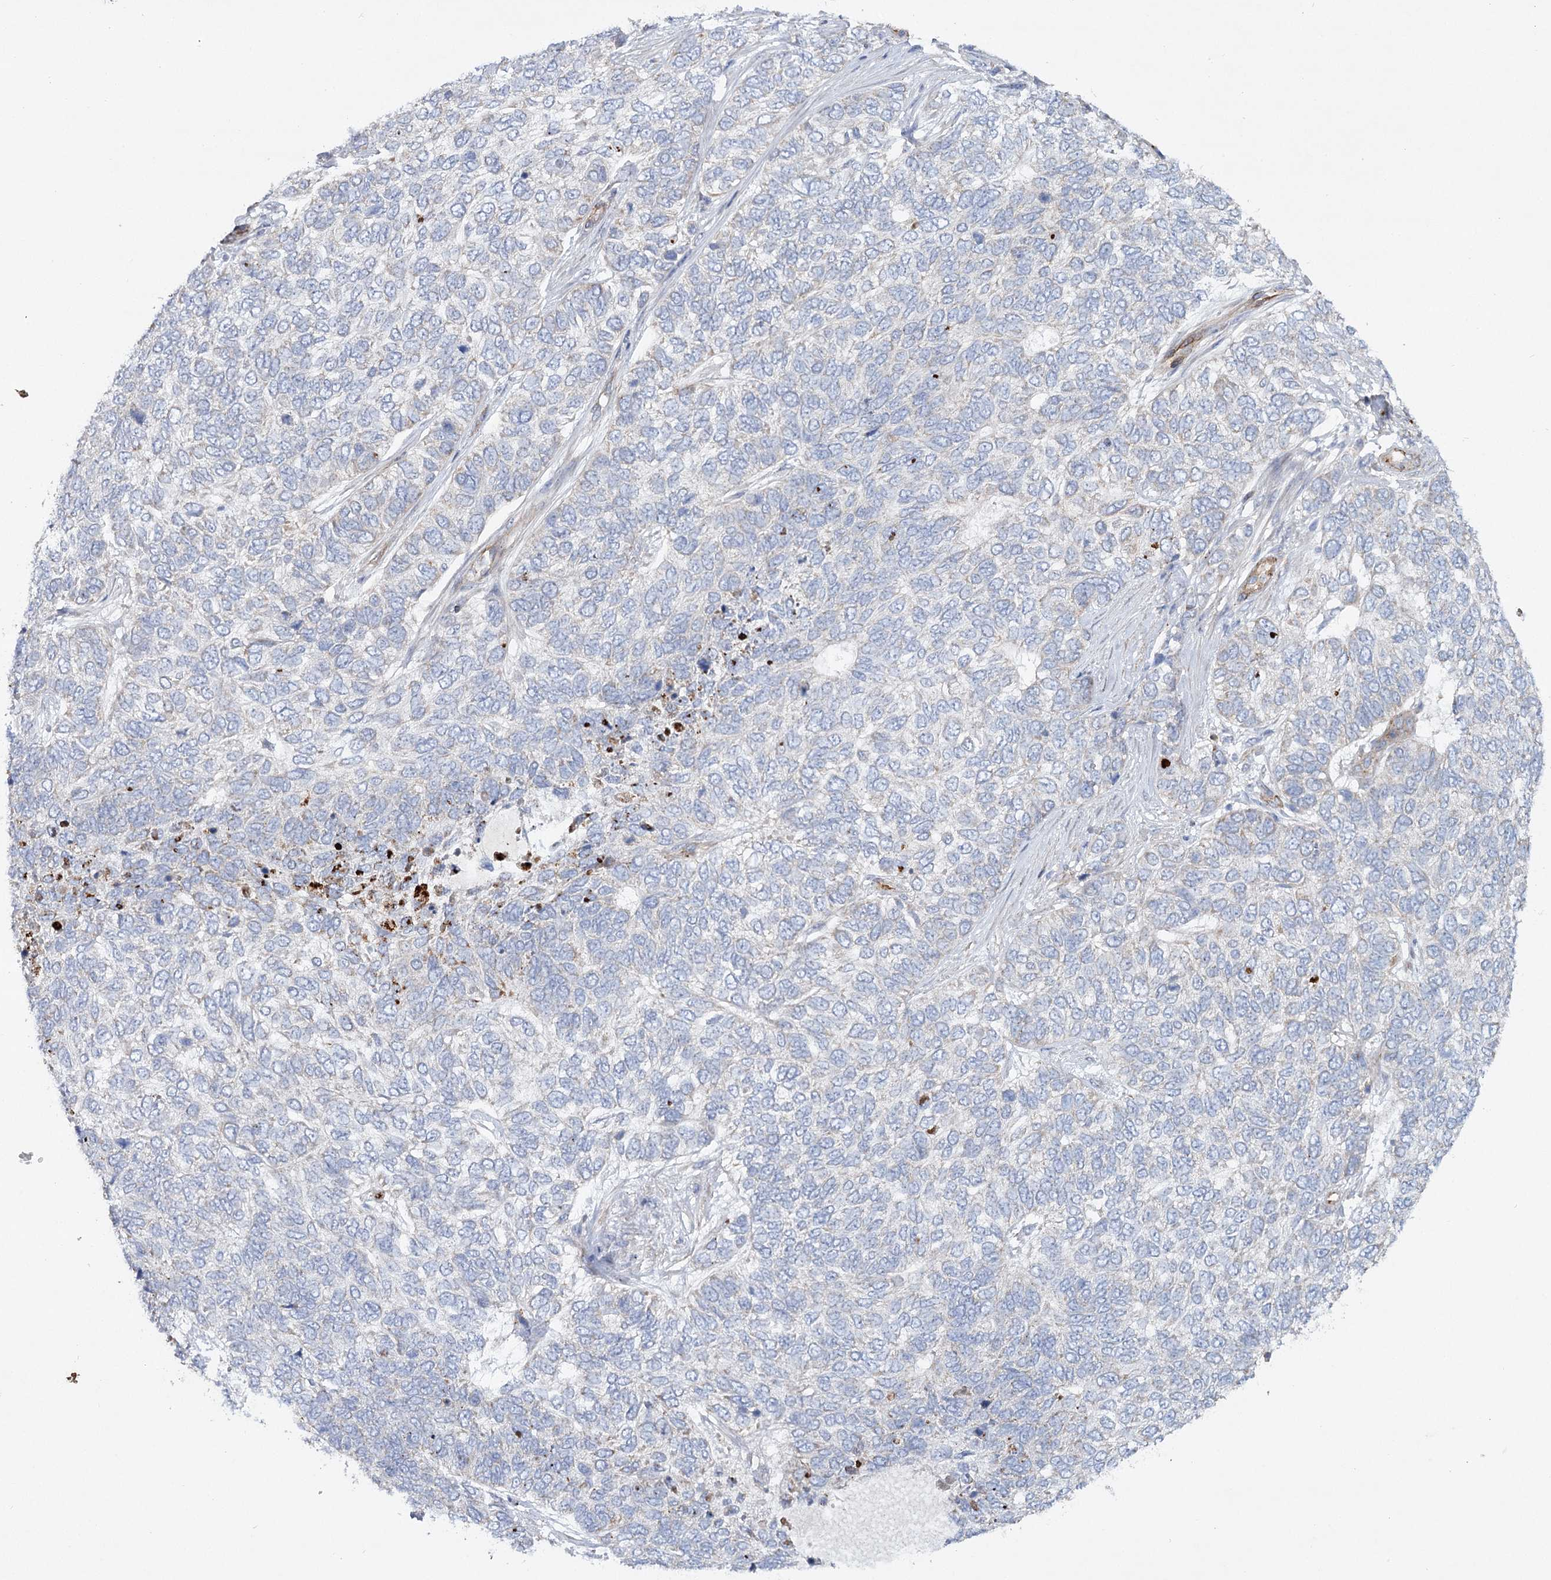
{"staining": {"intensity": "negative", "quantity": "none", "location": "none"}, "tissue": "skin cancer", "cell_type": "Tumor cells", "image_type": "cancer", "snomed": [{"axis": "morphology", "description": "Basal cell carcinoma"}, {"axis": "topography", "description": "Skin"}], "caption": "Immunohistochemistry photomicrograph of neoplastic tissue: basal cell carcinoma (skin) stained with DAB (3,3'-diaminobenzidine) displays no significant protein staining in tumor cells.", "gene": "TMEM164", "patient": {"sex": "female", "age": 65}}